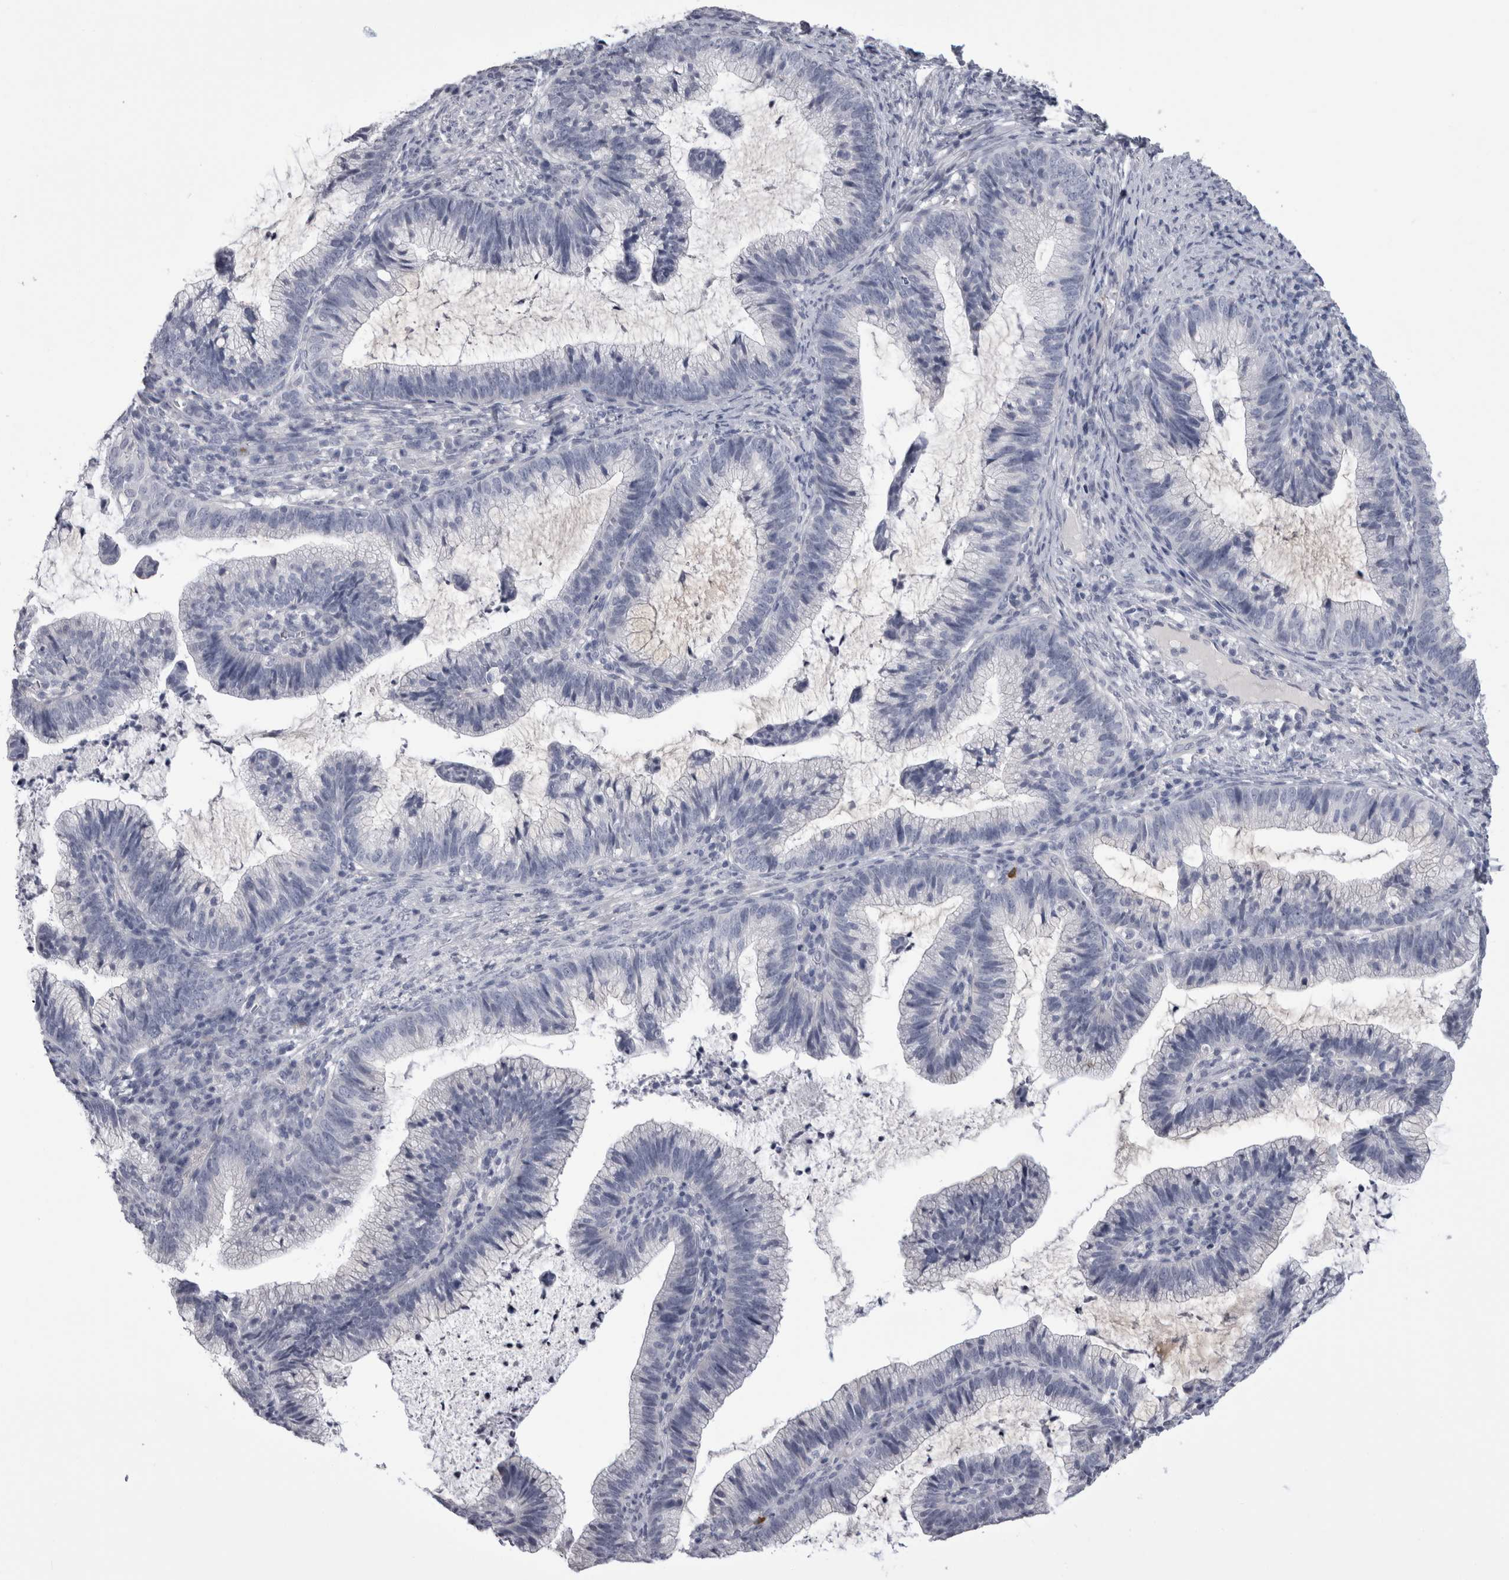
{"staining": {"intensity": "negative", "quantity": "none", "location": "none"}, "tissue": "cervical cancer", "cell_type": "Tumor cells", "image_type": "cancer", "snomed": [{"axis": "morphology", "description": "Adenocarcinoma, NOS"}, {"axis": "topography", "description": "Cervix"}], "caption": "Immunohistochemical staining of human adenocarcinoma (cervical) shows no significant staining in tumor cells.", "gene": "AFMID", "patient": {"sex": "female", "age": 36}}